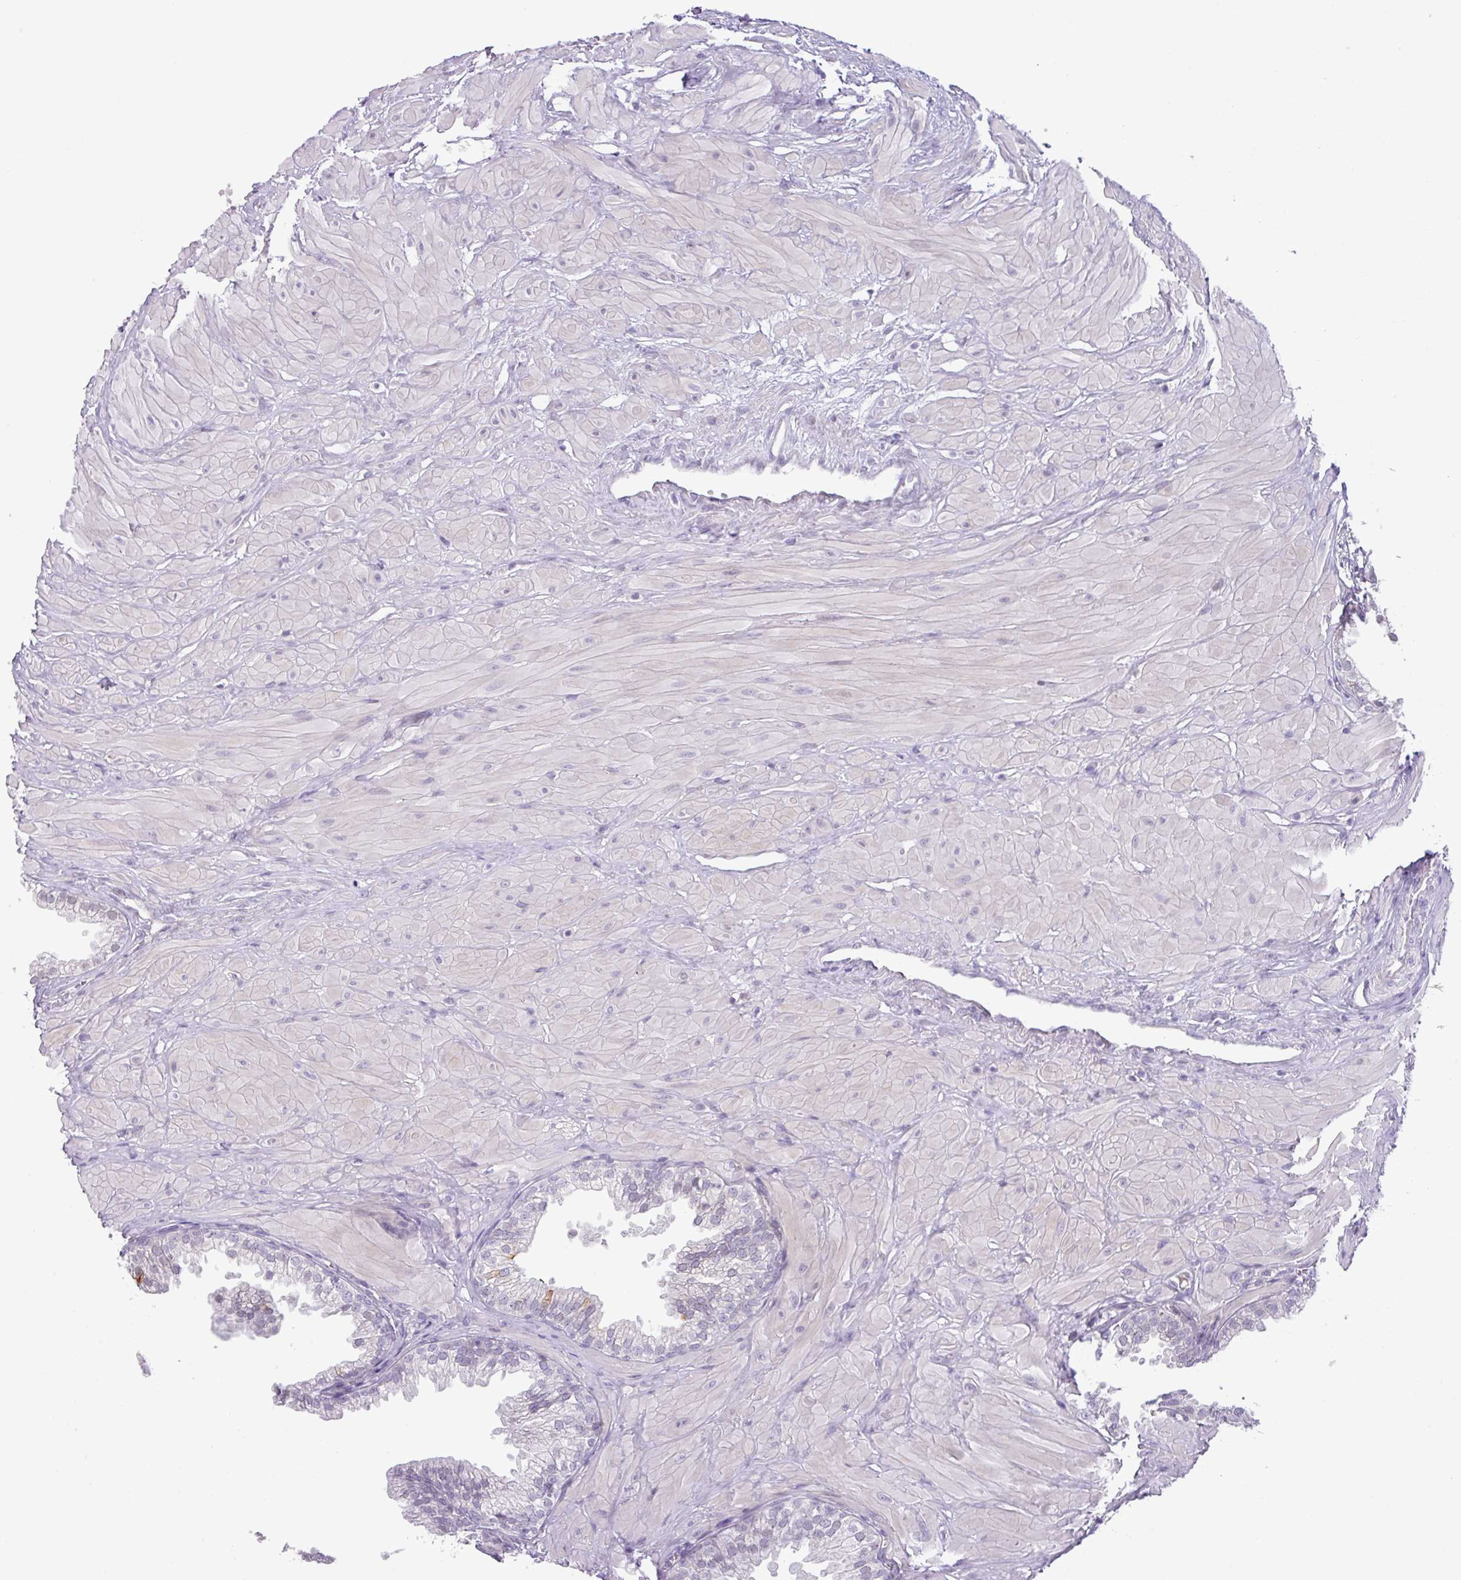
{"staining": {"intensity": "negative", "quantity": "none", "location": "none"}, "tissue": "prostate", "cell_type": "Glandular cells", "image_type": "normal", "snomed": [{"axis": "morphology", "description": "Normal tissue, NOS"}, {"axis": "topography", "description": "Prostate"}, {"axis": "topography", "description": "Peripheral nerve tissue"}], "caption": "DAB (3,3'-diaminobenzidine) immunohistochemical staining of normal human prostate exhibits no significant positivity in glandular cells.", "gene": "ANKRD13B", "patient": {"sex": "male", "age": 55}}